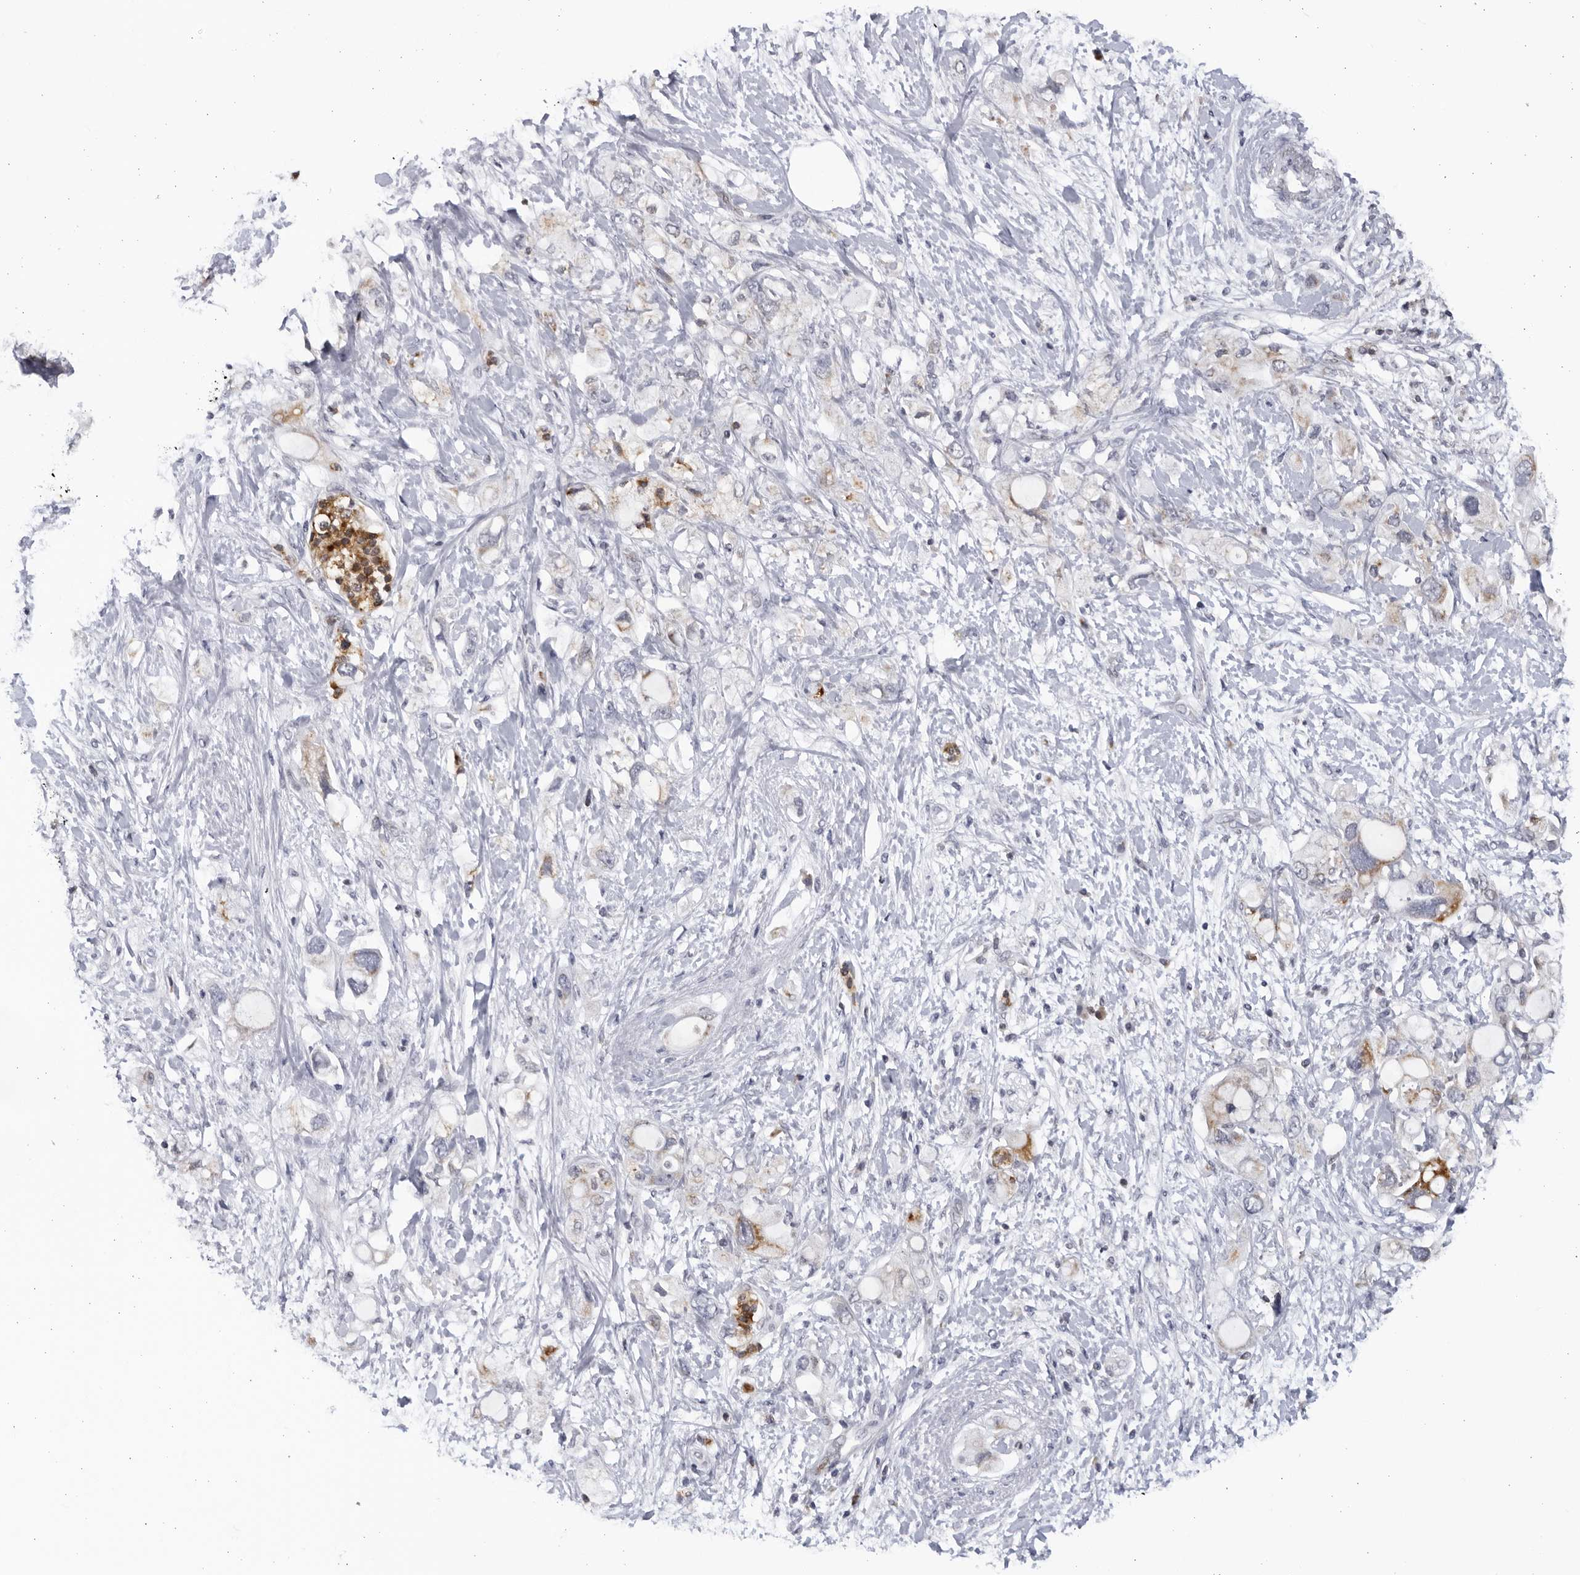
{"staining": {"intensity": "weak", "quantity": "25%-75%", "location": "cytoplasmic/membranous"}, "tissue": "pancreatic cancer", "cell_type": "Tumor cells", "image_type": "cancer", "snomed": [{"axis": "morphology", "description": "Adenocarcinoma, NOS"}, {"axis": "topography", "description": "Pancreas"}], "caption": "An IHC image of neoplastic tissue is shown. Protein staining in brown labels weak cytoplasmic/membranous positivity in pancreatic adenocarcinoma within tumor cells.", "gene": "SLC25A22", "patient": {"sex": "female", "age": 56}}